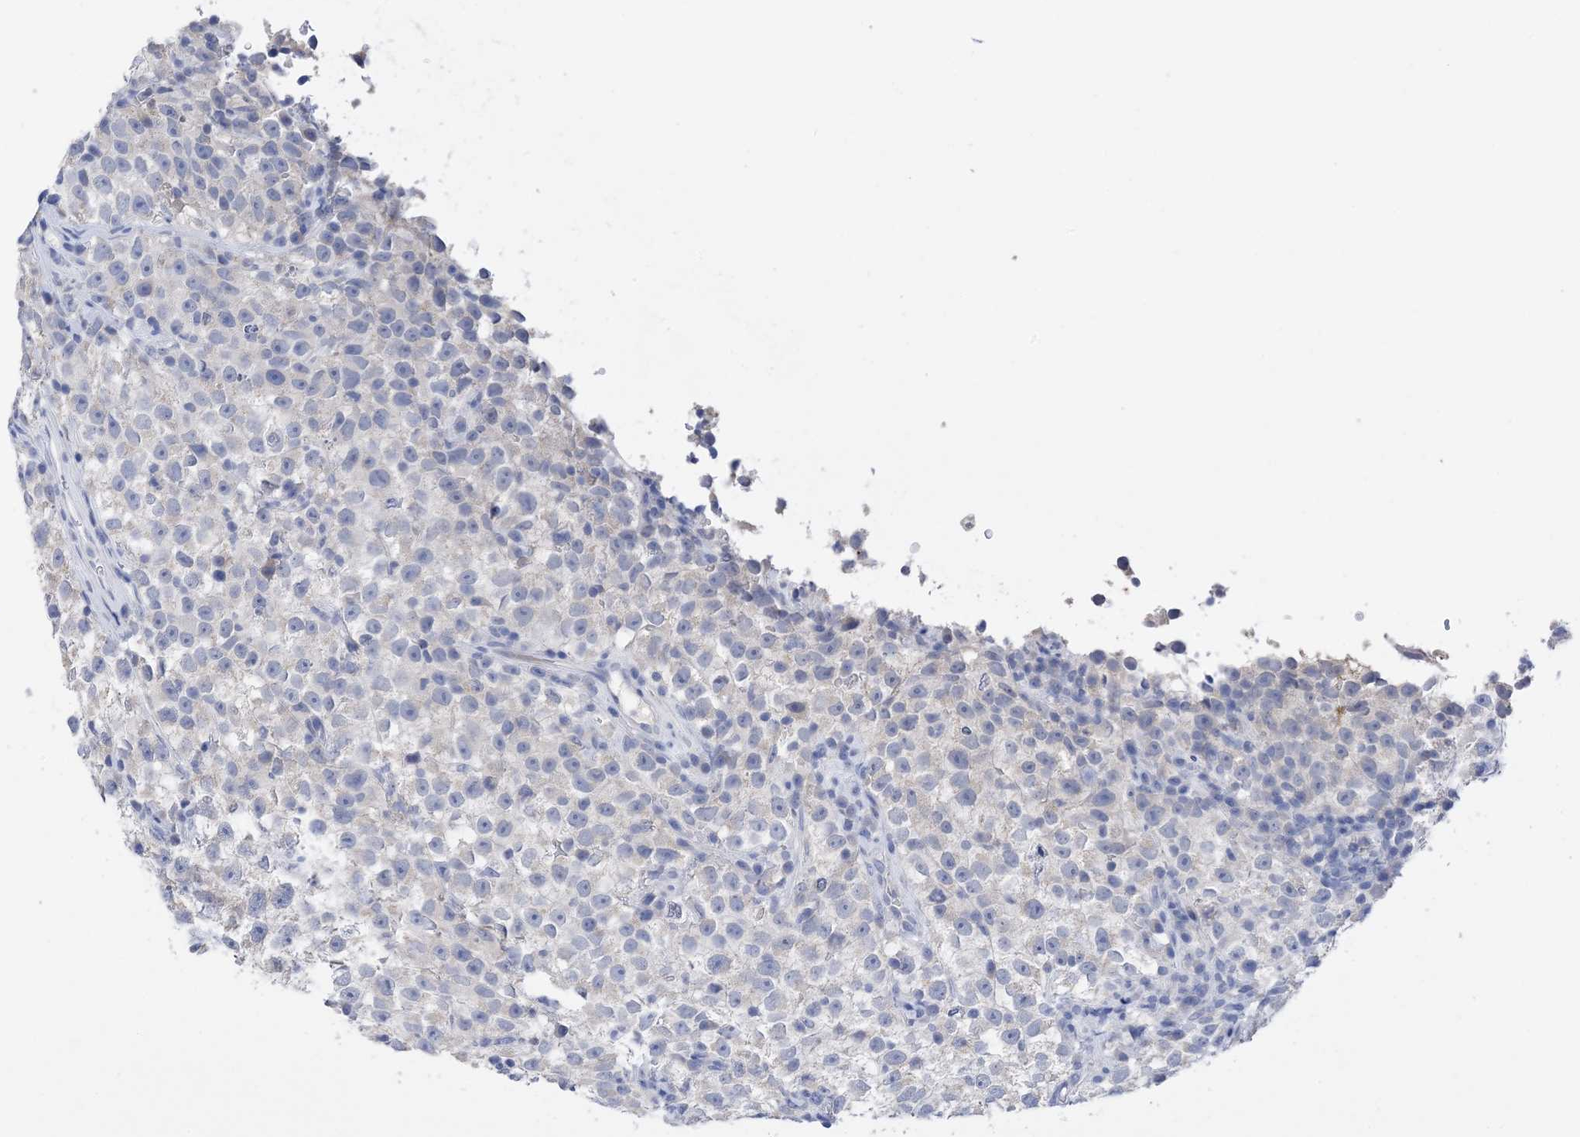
{"staining": {"intensity": "negative", "quantity": "none", "location": "none"}, "tissue": "testis cancer", "cell_type": "Tumor cells", "image_type": "cancer", "snomed": [{"axis": "morphology", "description": "Seminoma, NOS"}, {"axis": "topography", "description": "Testis"}], "caption": "IHC of human testis cancer (seminoma) reveals no expression in tumor cells. The staining was performed using DAB (3,3'-diaminobenzidine) to visualize the protein expression in brown, while the nuclei were stained in blue with hematoxylin (Magnification: 20x).", "gene": "PLK4", "patient": {"sex": "male", "age": 22}}